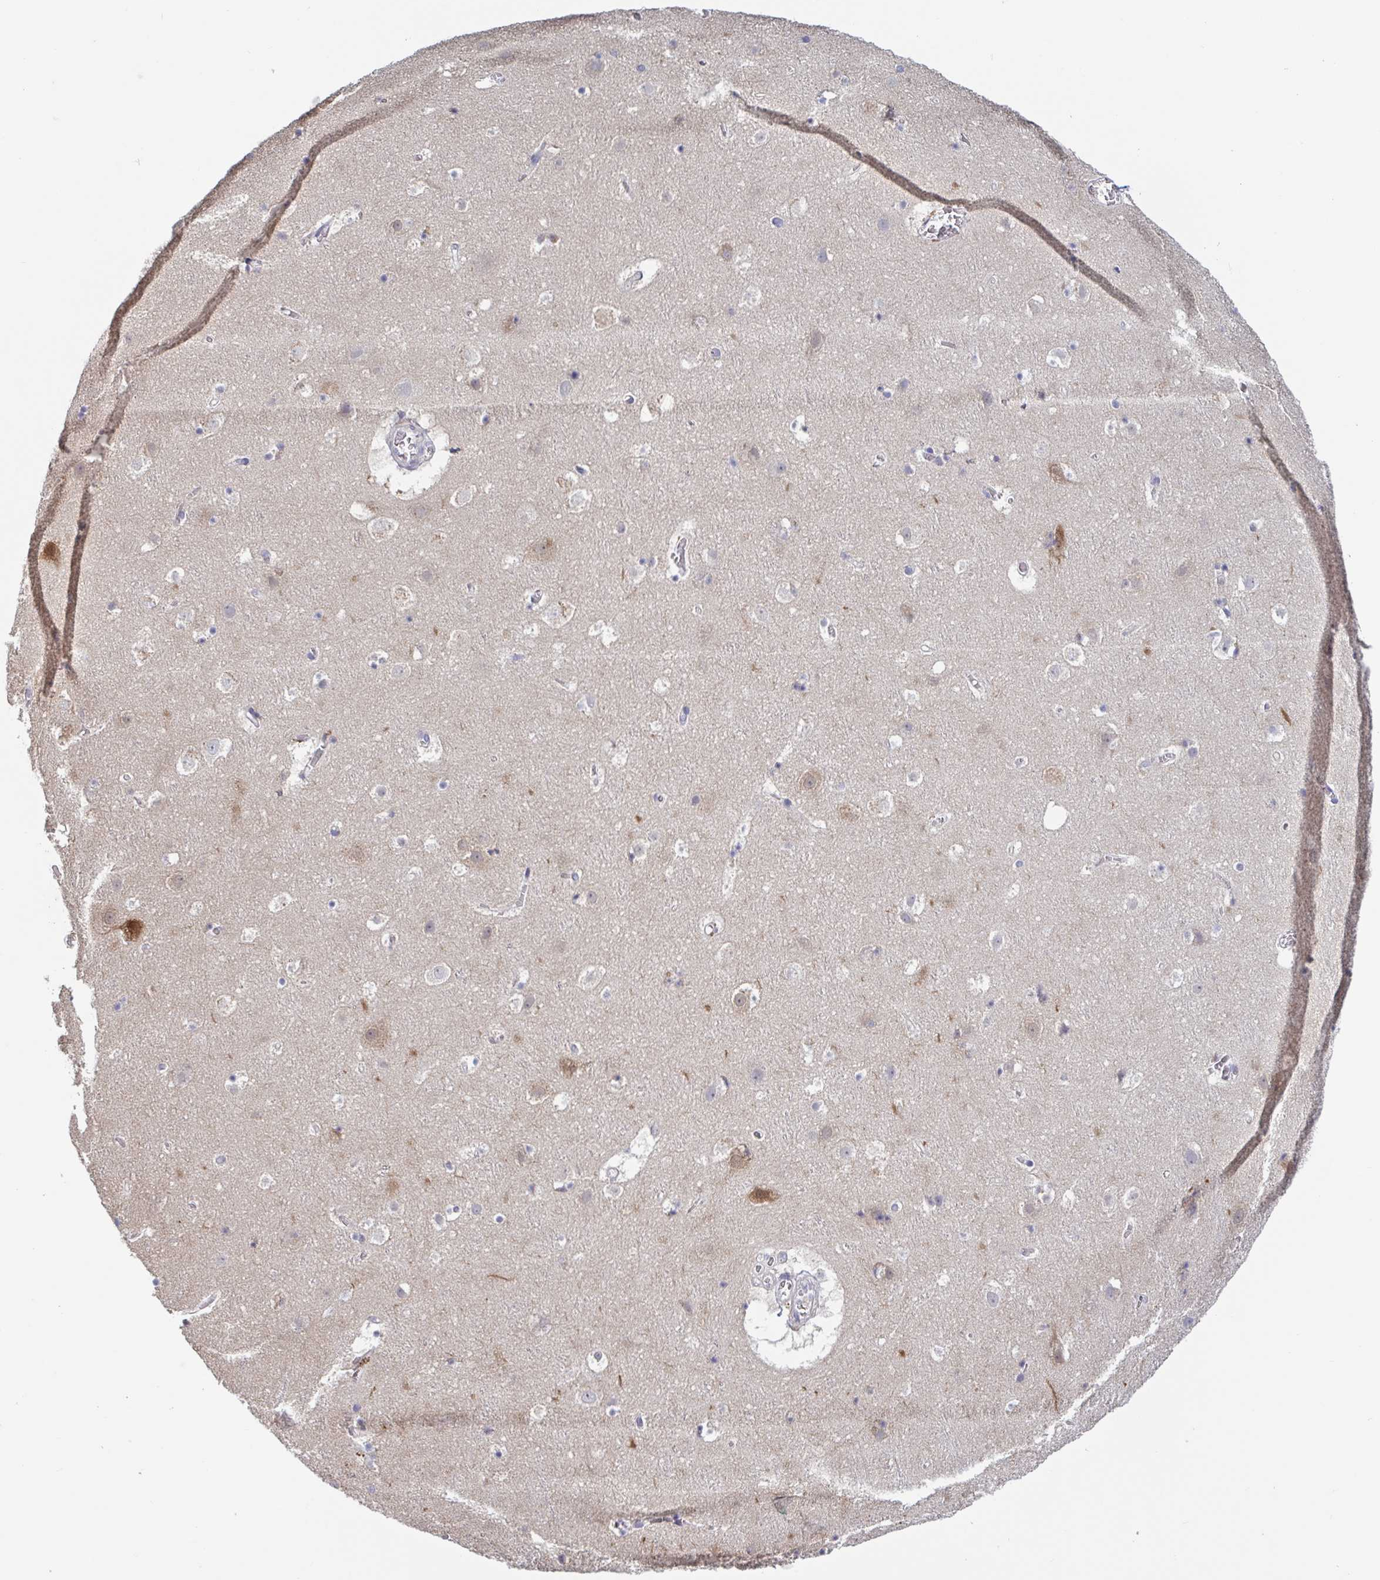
{"staining": {"intensity": "negative", "quantity": "none", "location": "none"}, "tissue": "cerebral cortex", "cell_type": "Endothelial cells", "image_type": "normal", "snomed": [{"axis": "morphology", "description": "Normal tissue, NOS"}, {"axis": "topography", "description": "Cerebral cortex"}], "caption": "IHC photomicrograph of unremarkable cerebral cortex stained for a protein (brown), which exhibits no positivity in endothelial cells. The staining was performed using DAB (3,3'-diaminobenzidine) to visualize the protein expression in brown, while the nuclei were stained in blue with hematoxylin (Magnification: 20x).", "gene": "CD1E", "patient": {"sex": "female", "age": 42}}